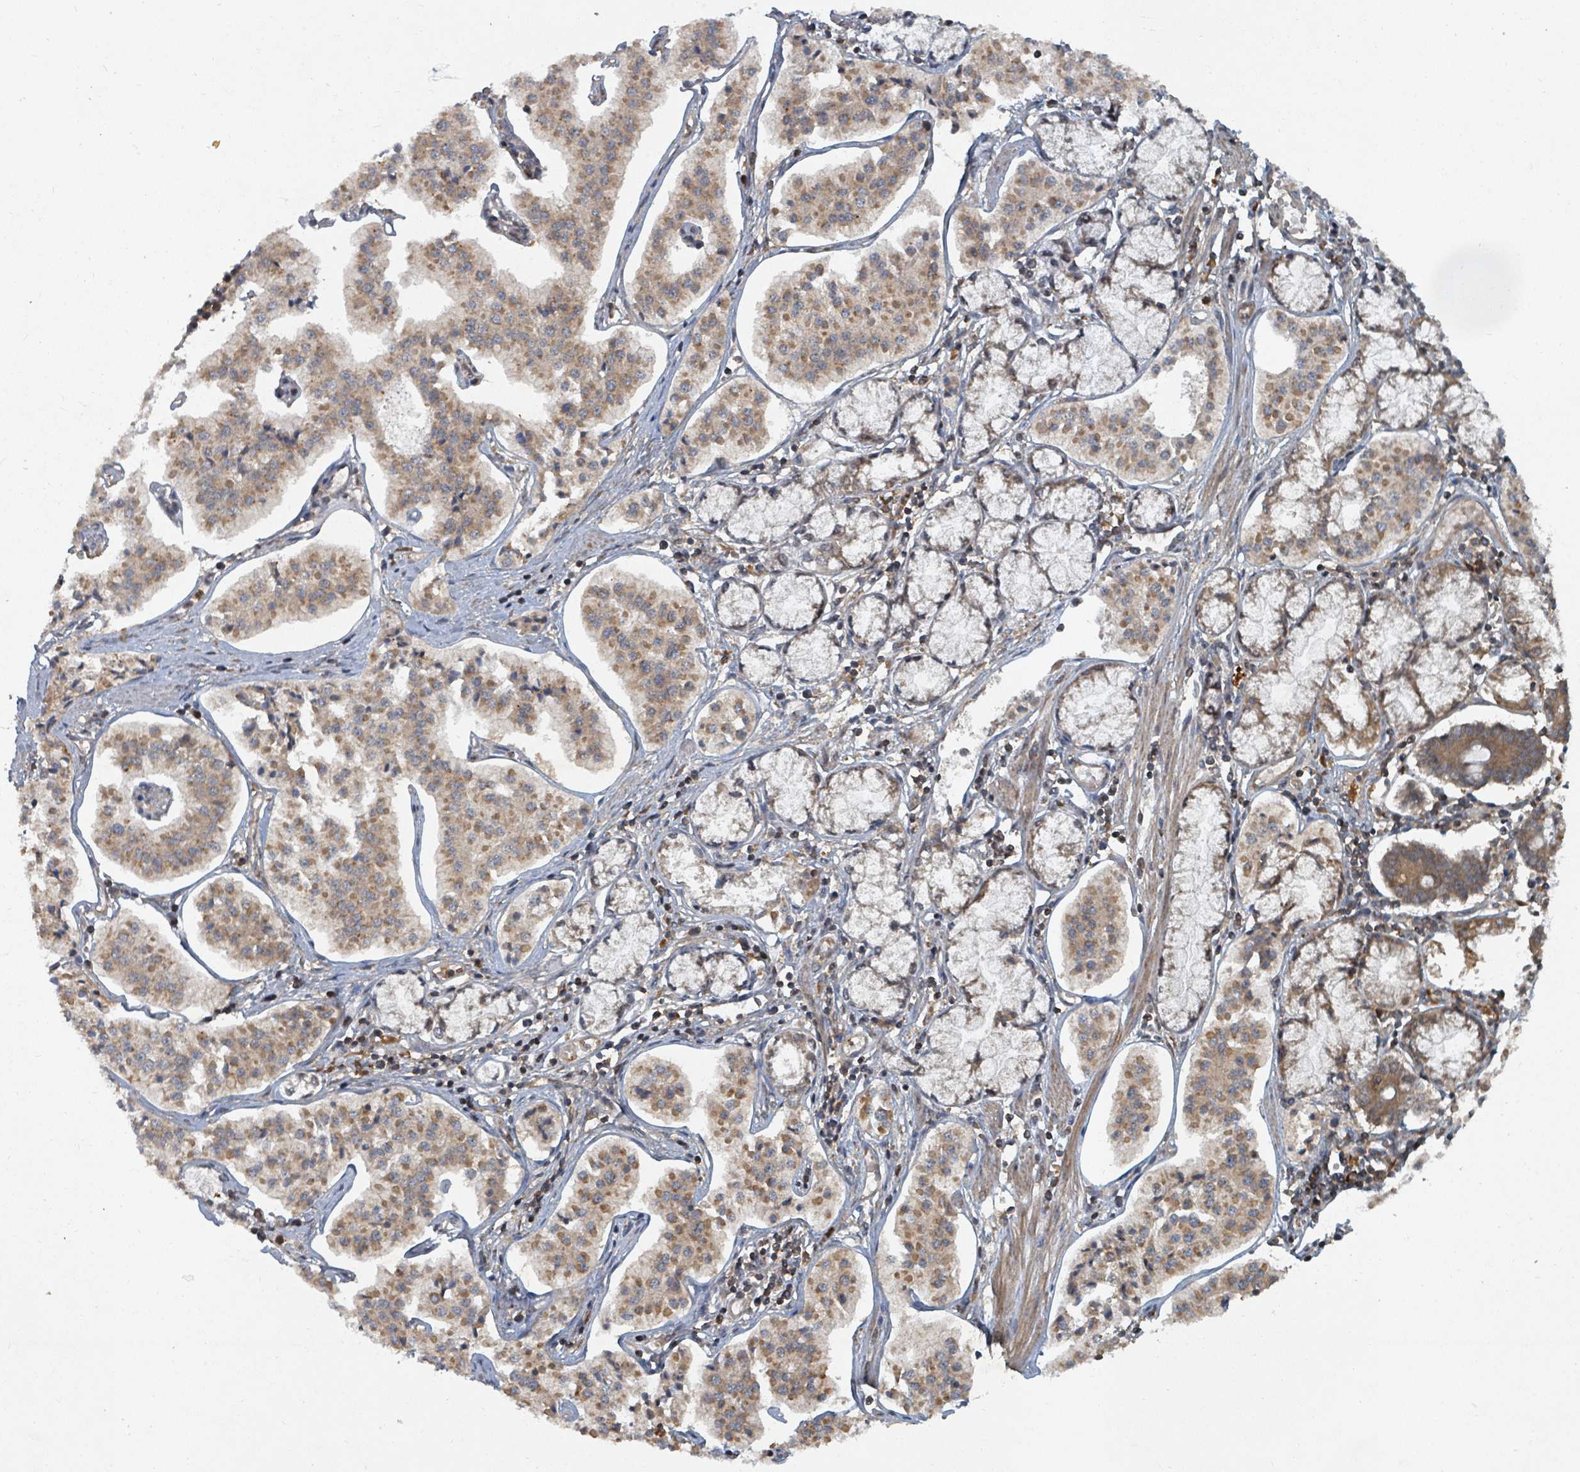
{"staining": {"intensity": "moderate", "quantity": ">75%", "location": "cytoplasmic/membranous"}, "tissue": "pancreatic cancer", "cell_type": "Tumor cells", "image_type": "cancer", "snomed": [{"axis": "morphology", "description": "Adenocarcinoma, NOS"}, {"axis": "topography", "description": "Pancreas"}], "caption": "This is a histology image of IHC staining of adenocarcinoma (pancreatic), which shows moderate expression in the cytoplasmic/membranous of tumor cells.", "gene": "KDM4E", "patient": {"sex": "female", "age": 50}}